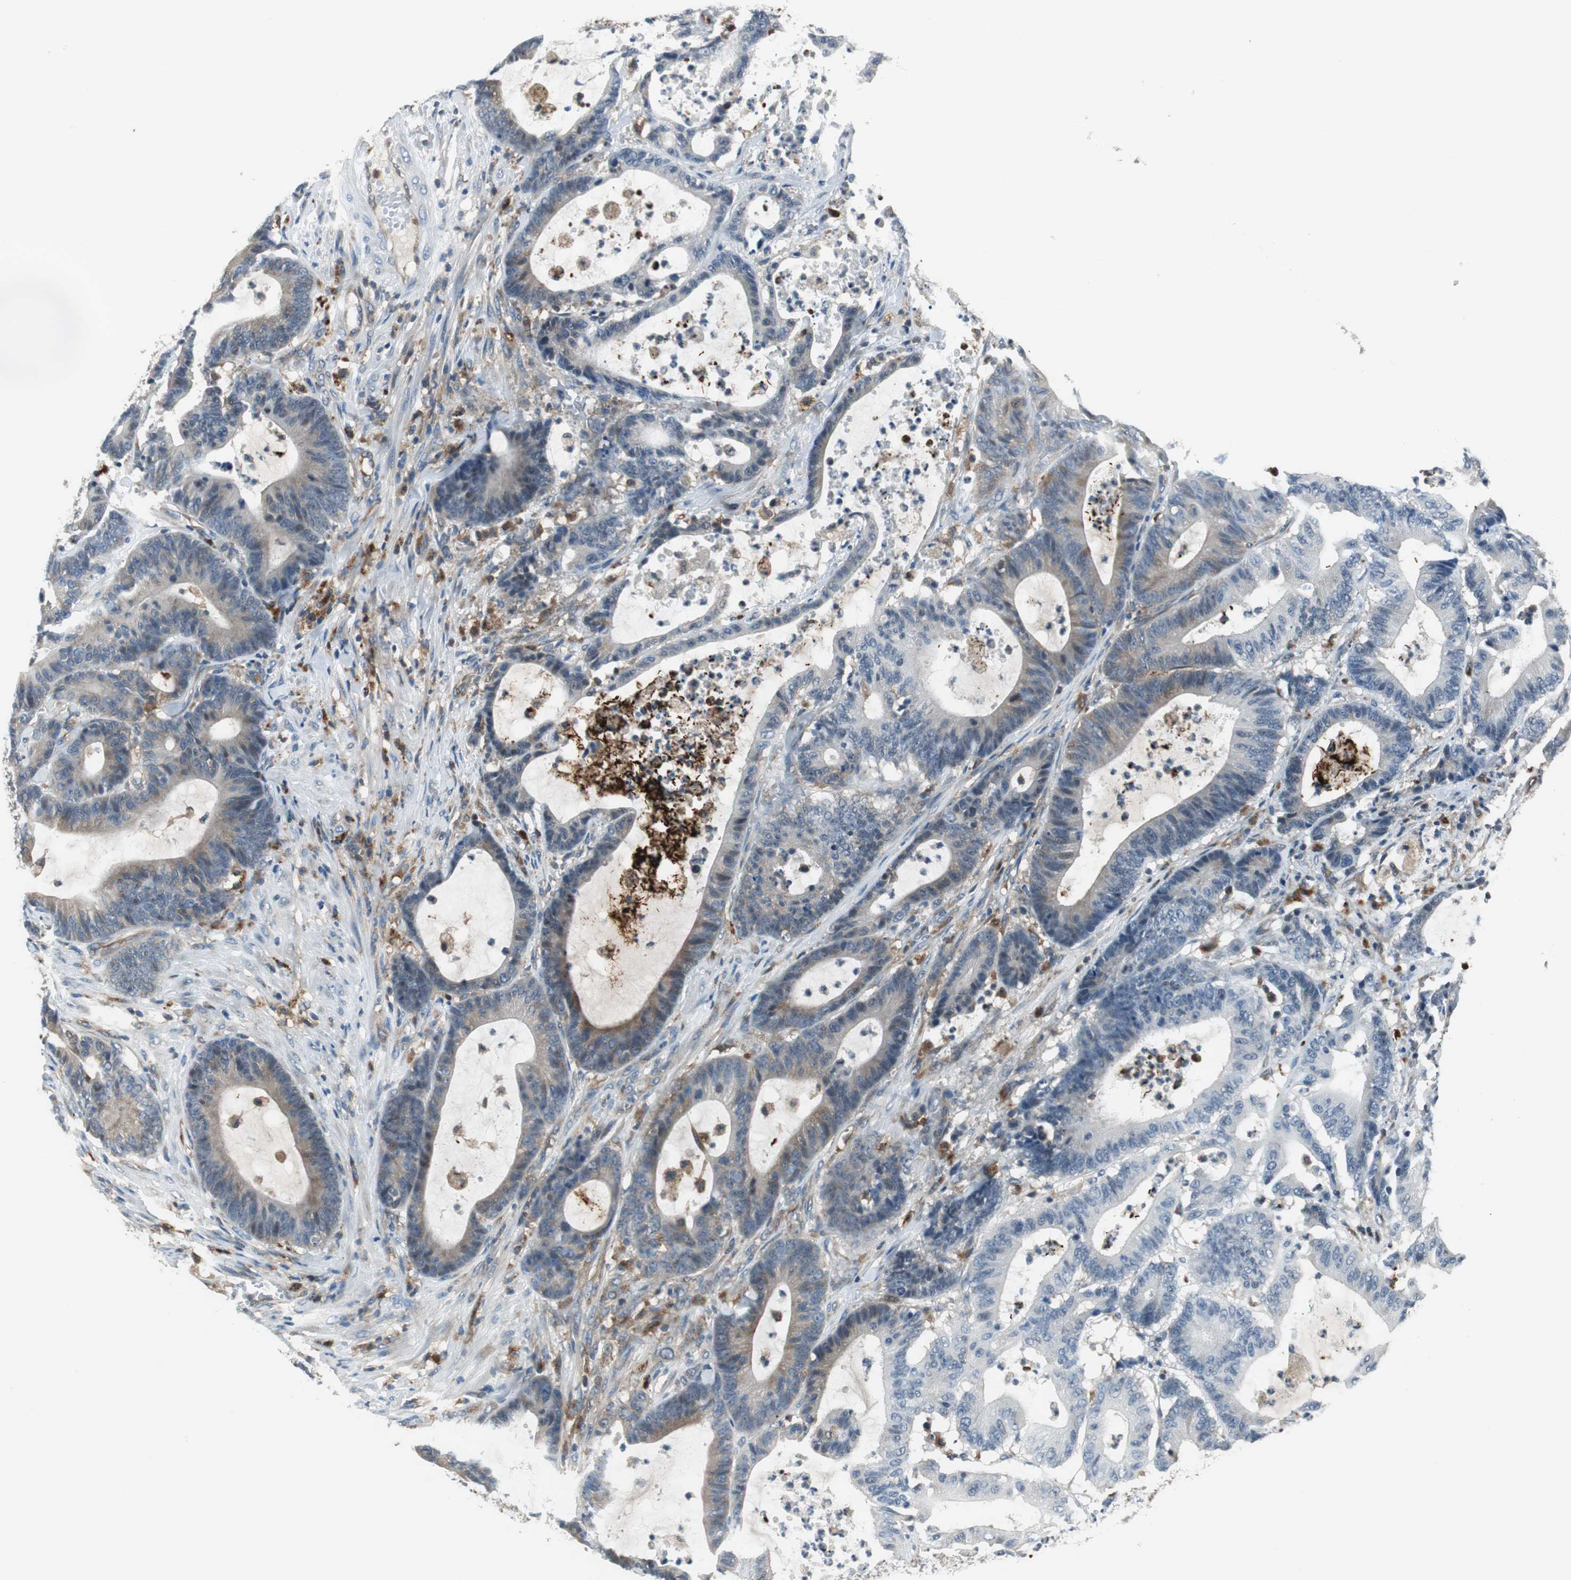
{"staining": {"intensity": "weak", "quantity": ">75%", "location": "cytoplasmic/membranous"}, "tissue": "colorectal cancer", "cell_type": "Tumor cells", "image_type": "cancer", "snomed": [{"axis": "morphology", "description": "Adenocarcinoma, NOS"}, {"axis": "topography", "description": "Colon"}], "caption": "Protein staining demonstrates weak cytoplasmic/membranous expression in approximately >75% of tumor cells in colorectal adenocarcinoma.", "gene": "NCK1", "patient": {"sex": "female", "age": 84}}